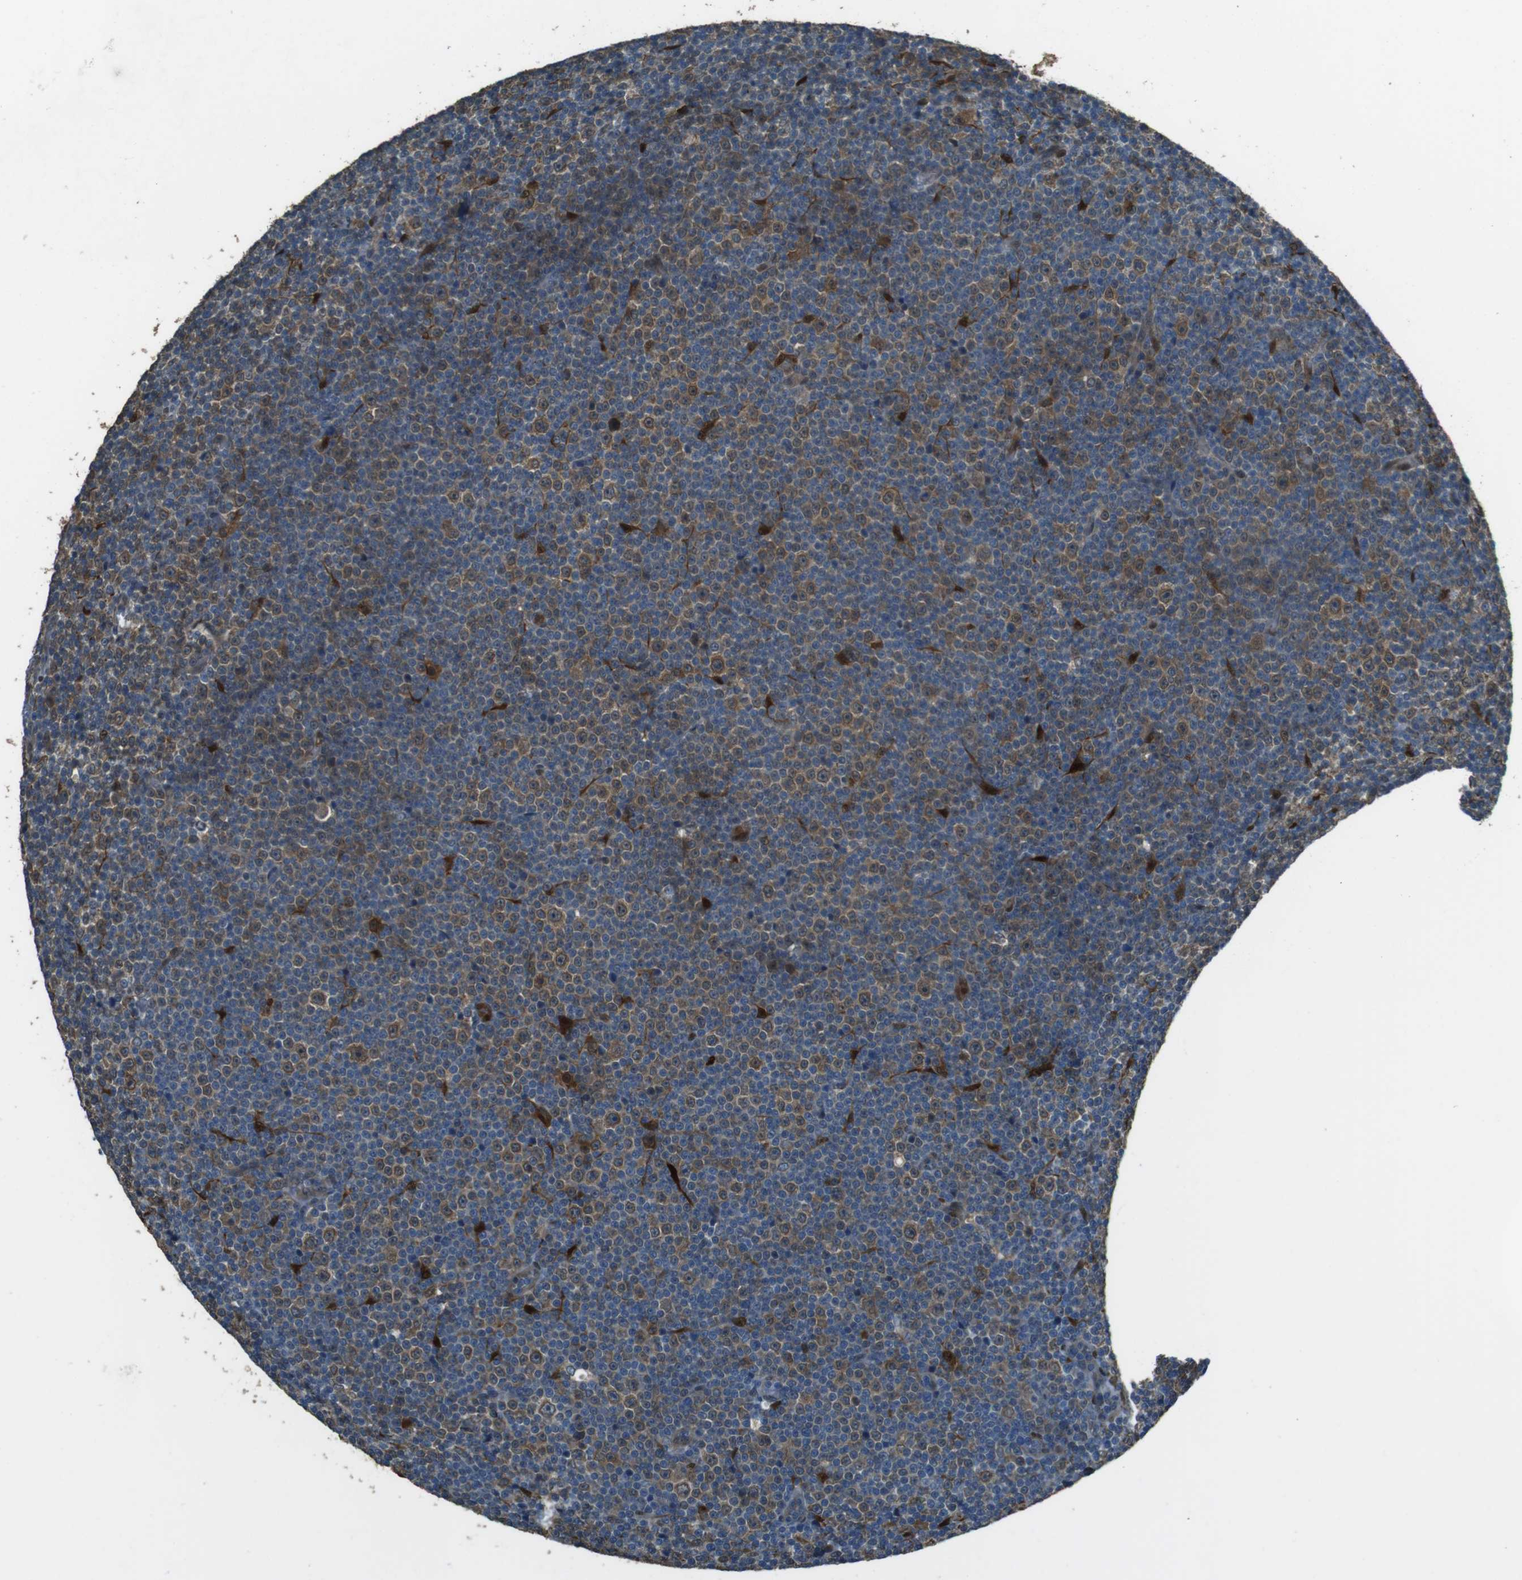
{"staining": {"intensity": "moderate", "quantity": "<25%", "location": "cytoplasmic/membranous"}, "tissue": "lymphoma", "cell_type": "Tumor cells", "image_type": "cancer", "snomed": [{"axis": "morphology", "description": "Malignant lymphoma, non-Hodgkin's type, Low grade"}, {"axis": "topography", "description": "Lymph node"}], "caption": "This is an image of immunohistochemistry (IHC) staining of malignant lymphoma, non-Hodgkin's type (low-grade), which shows moderate positivity in the cytoplasmic/membranous of tumor cells.", "gene": "MFAP3", "patient": {"sex": "female", "age": 67}}